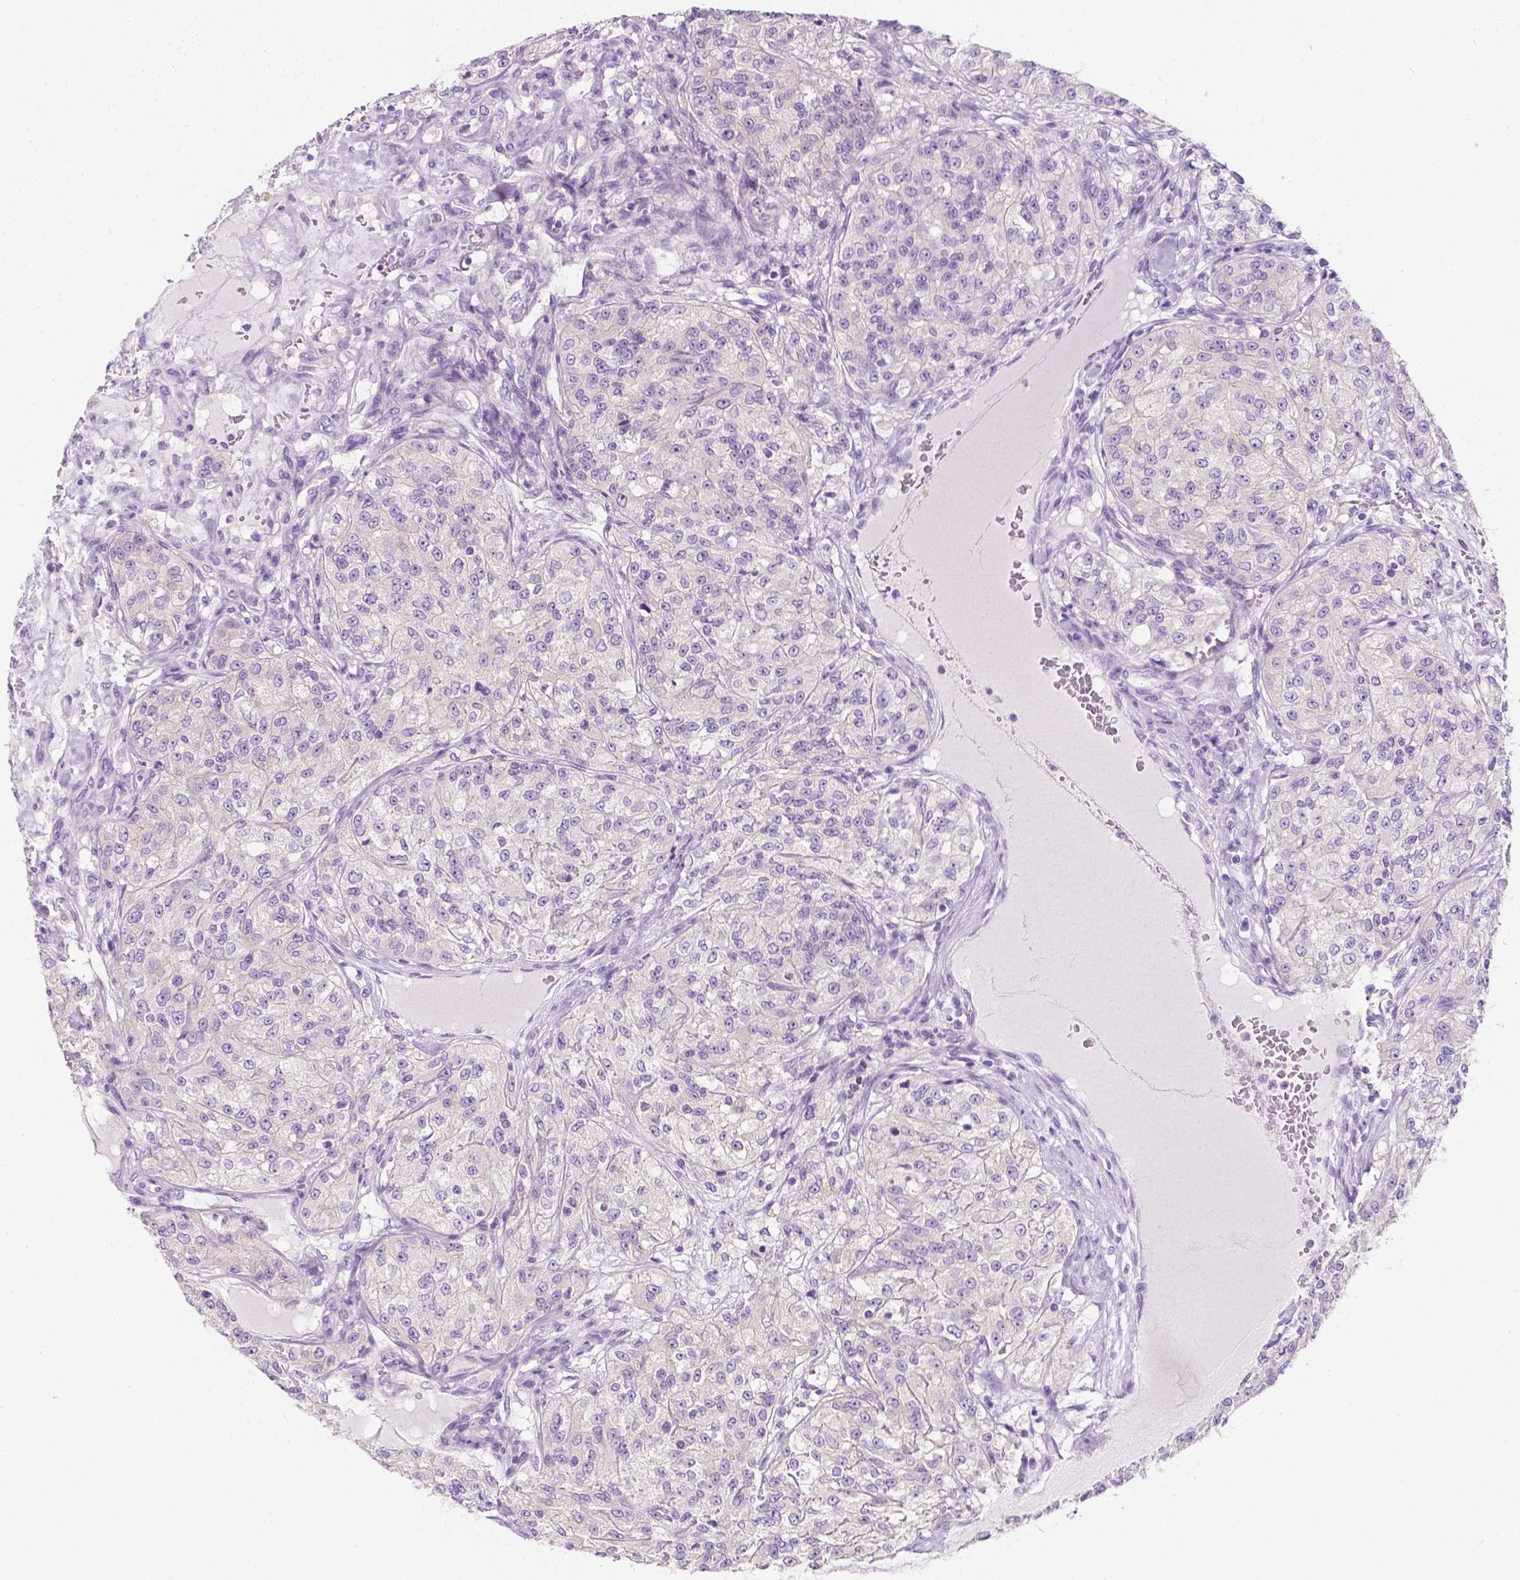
{"staining": {"intensity": "negative", "quantity": "none", "location": "none"}, "tissue": "renal cancer", "cell_type": "Tumor cells", "image_type": "cancer", "snomed": [{"axis": "morphology", "description": "Adenocarcinoma, NOS"}, {"axis": "topography", "description": "Kidney"}], "caption": "Human renal adenocarcinoma stained for a protein using immunohistochemistry exhibits no staining in tumor cells.", "gene": "SIRT2", "patient": {"sex": "female", "age": 63}}